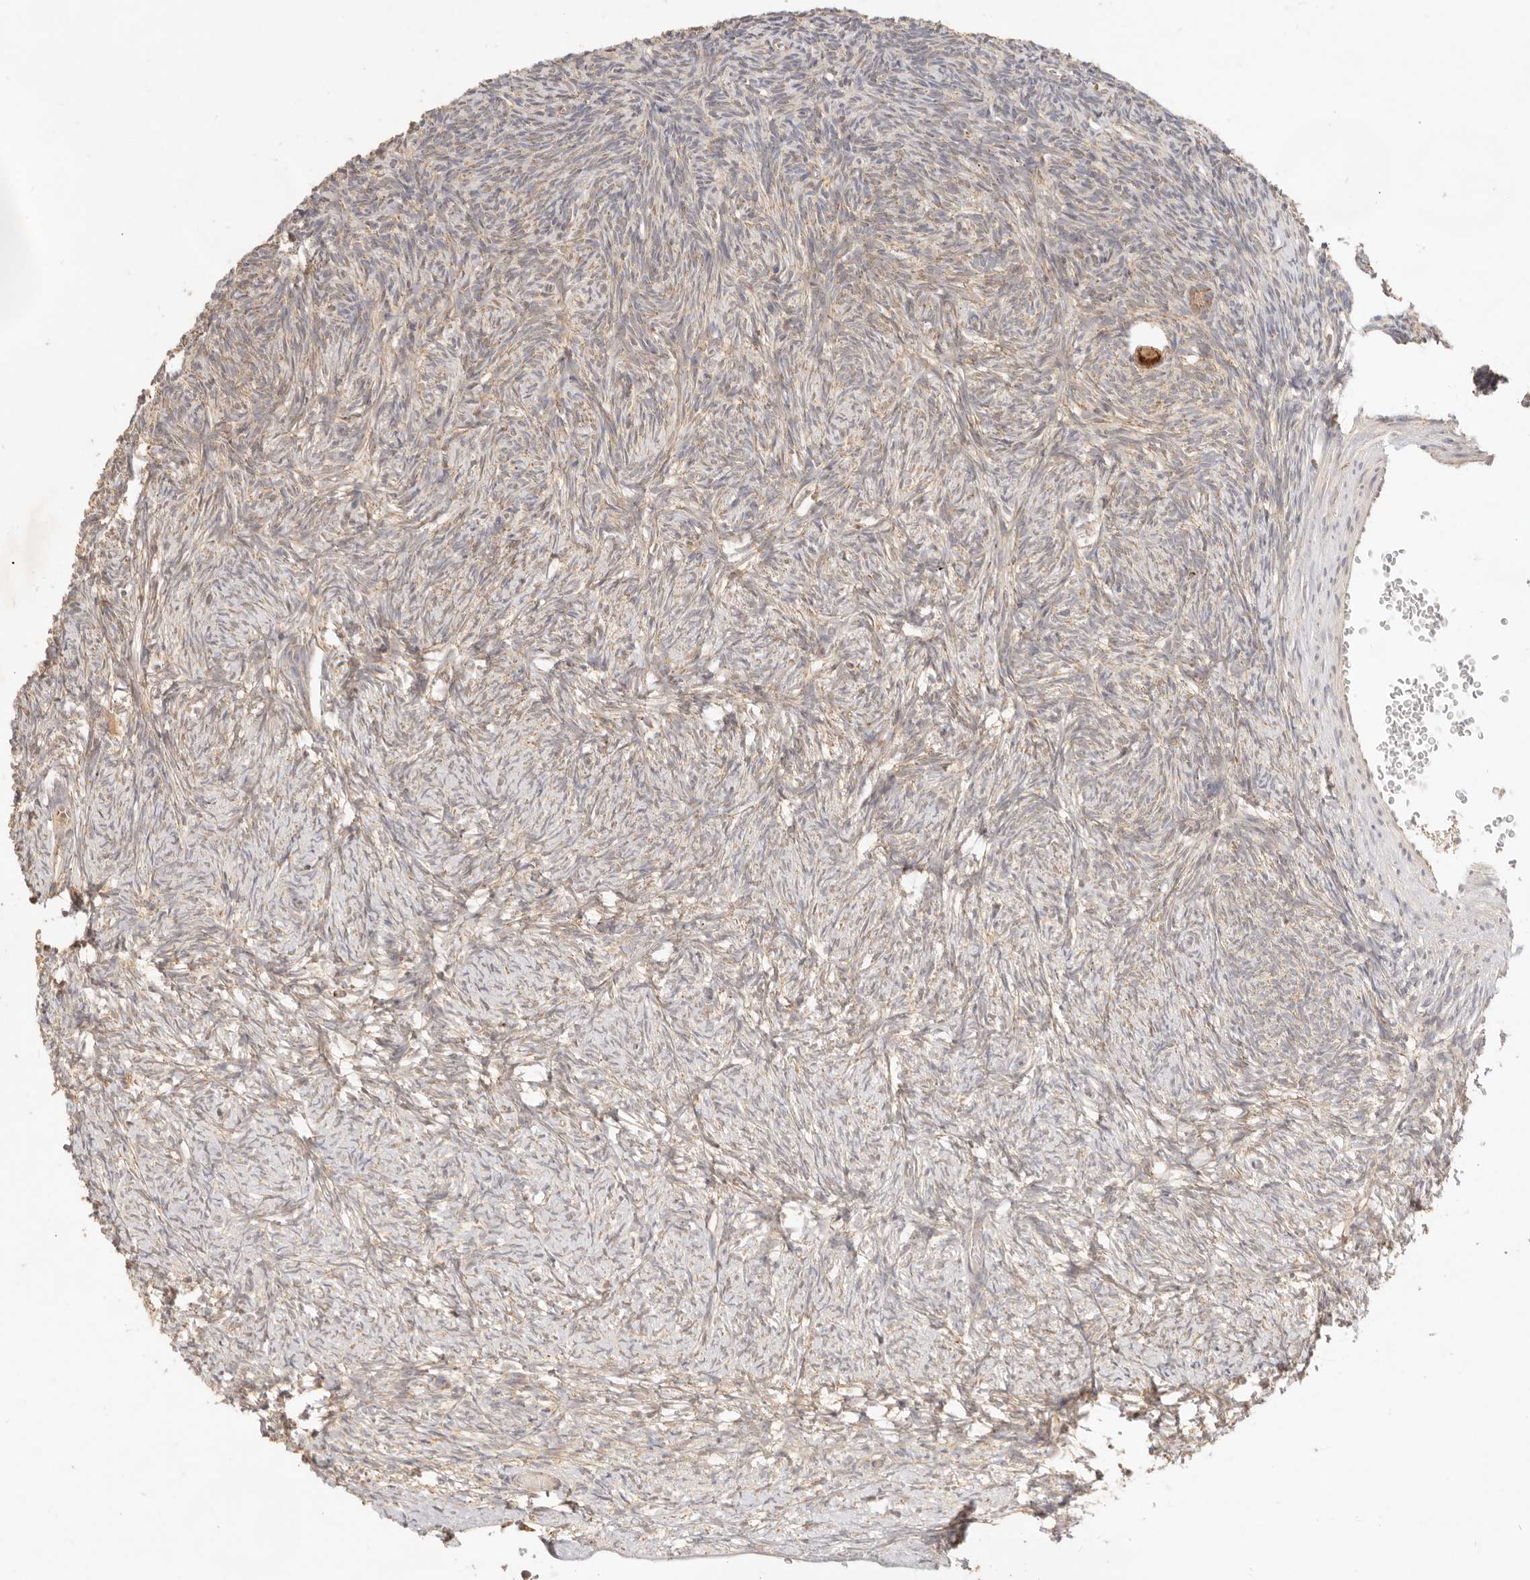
{"staining": {"intensity": "moderate", "quantity": ">75%", "location": "cytoplasmic/membranous"}, "tissue": "ovary", "cell_type": "Follicle cells", "image_type": "normal", "snomed": [{"axis": "morphology", "description": "Normal tissue, NOS"}, {"axis": "topography", "description": "Ovary"}], "caption": "Moderate cytoplasmic/membranous expression for a protein is seen in about >75% of follicle cells of unremarkable ovary using immunohistochemistry.", "gene": "CPLANE2", "patient": {"sex": "female", "age": 34}}